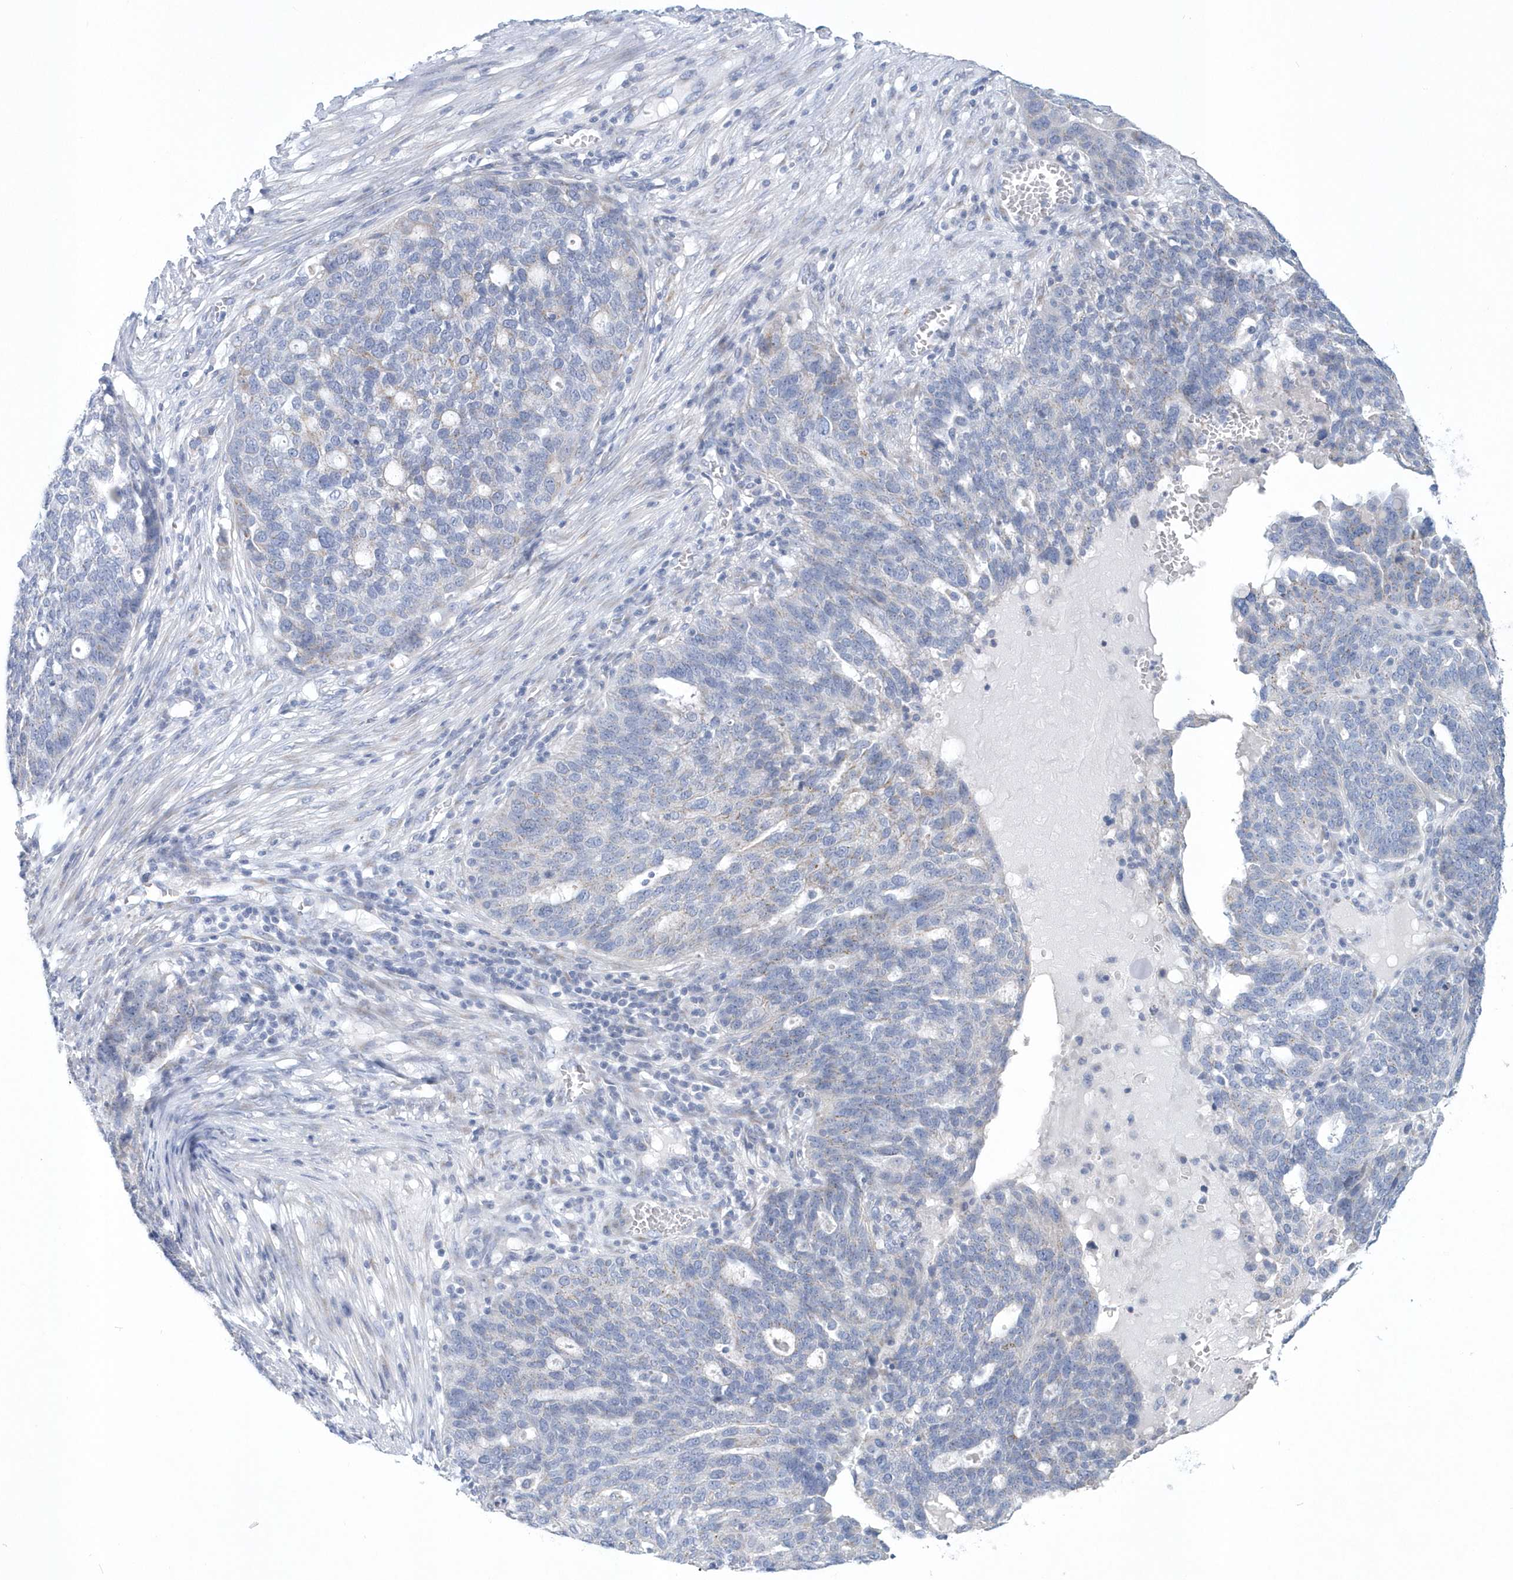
{"staining": {"intensity": "negative", "quantity": "none", "location": "none"}, "tissue": "ovarian cancer", "cell_type": "Tumor cells", "image_type": "cancer", "snomed": [{"axis": "morphology", "description": "Cystadenocarcinoma, serous, NOS"}, {"axis": "topography", "description": "Ovary"}], "caption": "This is a photomicrograph of immunohistochemistry staining of ovarian cancer, which shows no positivity in tumor cells. (DAB immunohistochemistry (IHC) with hematoxylin counter stain).", "gene": "SPATA18", "patient": {"sex": "female", "age": 59}}